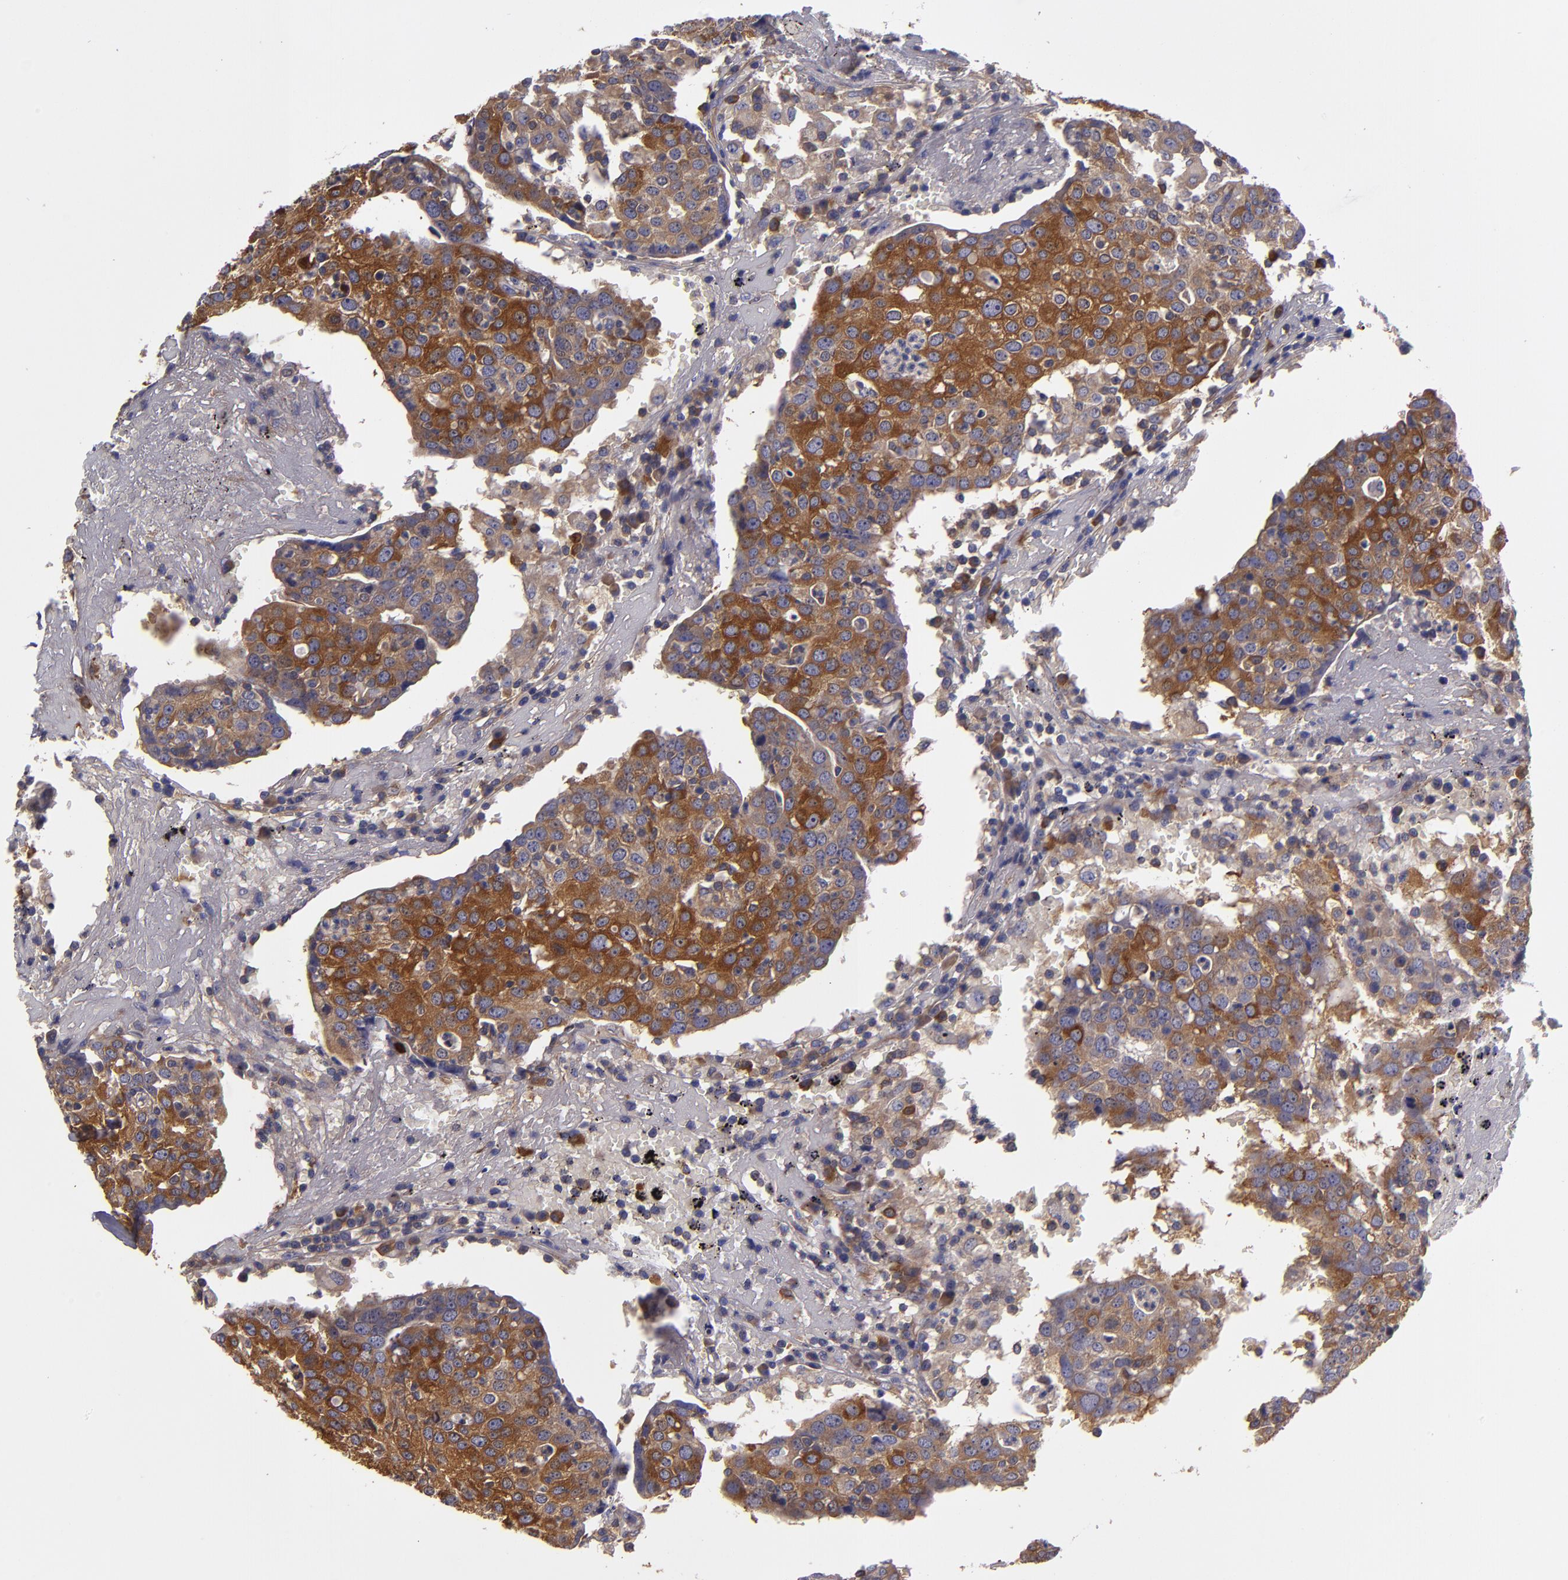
{"staining": {"intensity": "strong", "quantity": "25%-75%", "location": "cytoplasmic/membranous"}, "tissue": "head and neck cancer", "cell_type": "Tumor cells", "image_type": "cancer", "snomed": [{"axis": "morphology", "description": "Adenocarcinoma, NOS"}, {"axis": "topography", "description": "Salivary gland"}, {"axis": "topography", "description": "Head-Neck"}], "caption": "High-magnification brightfield microscopy of adenocarcinoma (head and neck) stained with DAB (brown) and counterstained with hematoxylin (blue). tumor cells exhibit strong cytoplasmic/membranous positivity is seen in approximately25%-75% of cells.", "gene": "CARS1", "patient": {"sex": "female", "age": 65}}